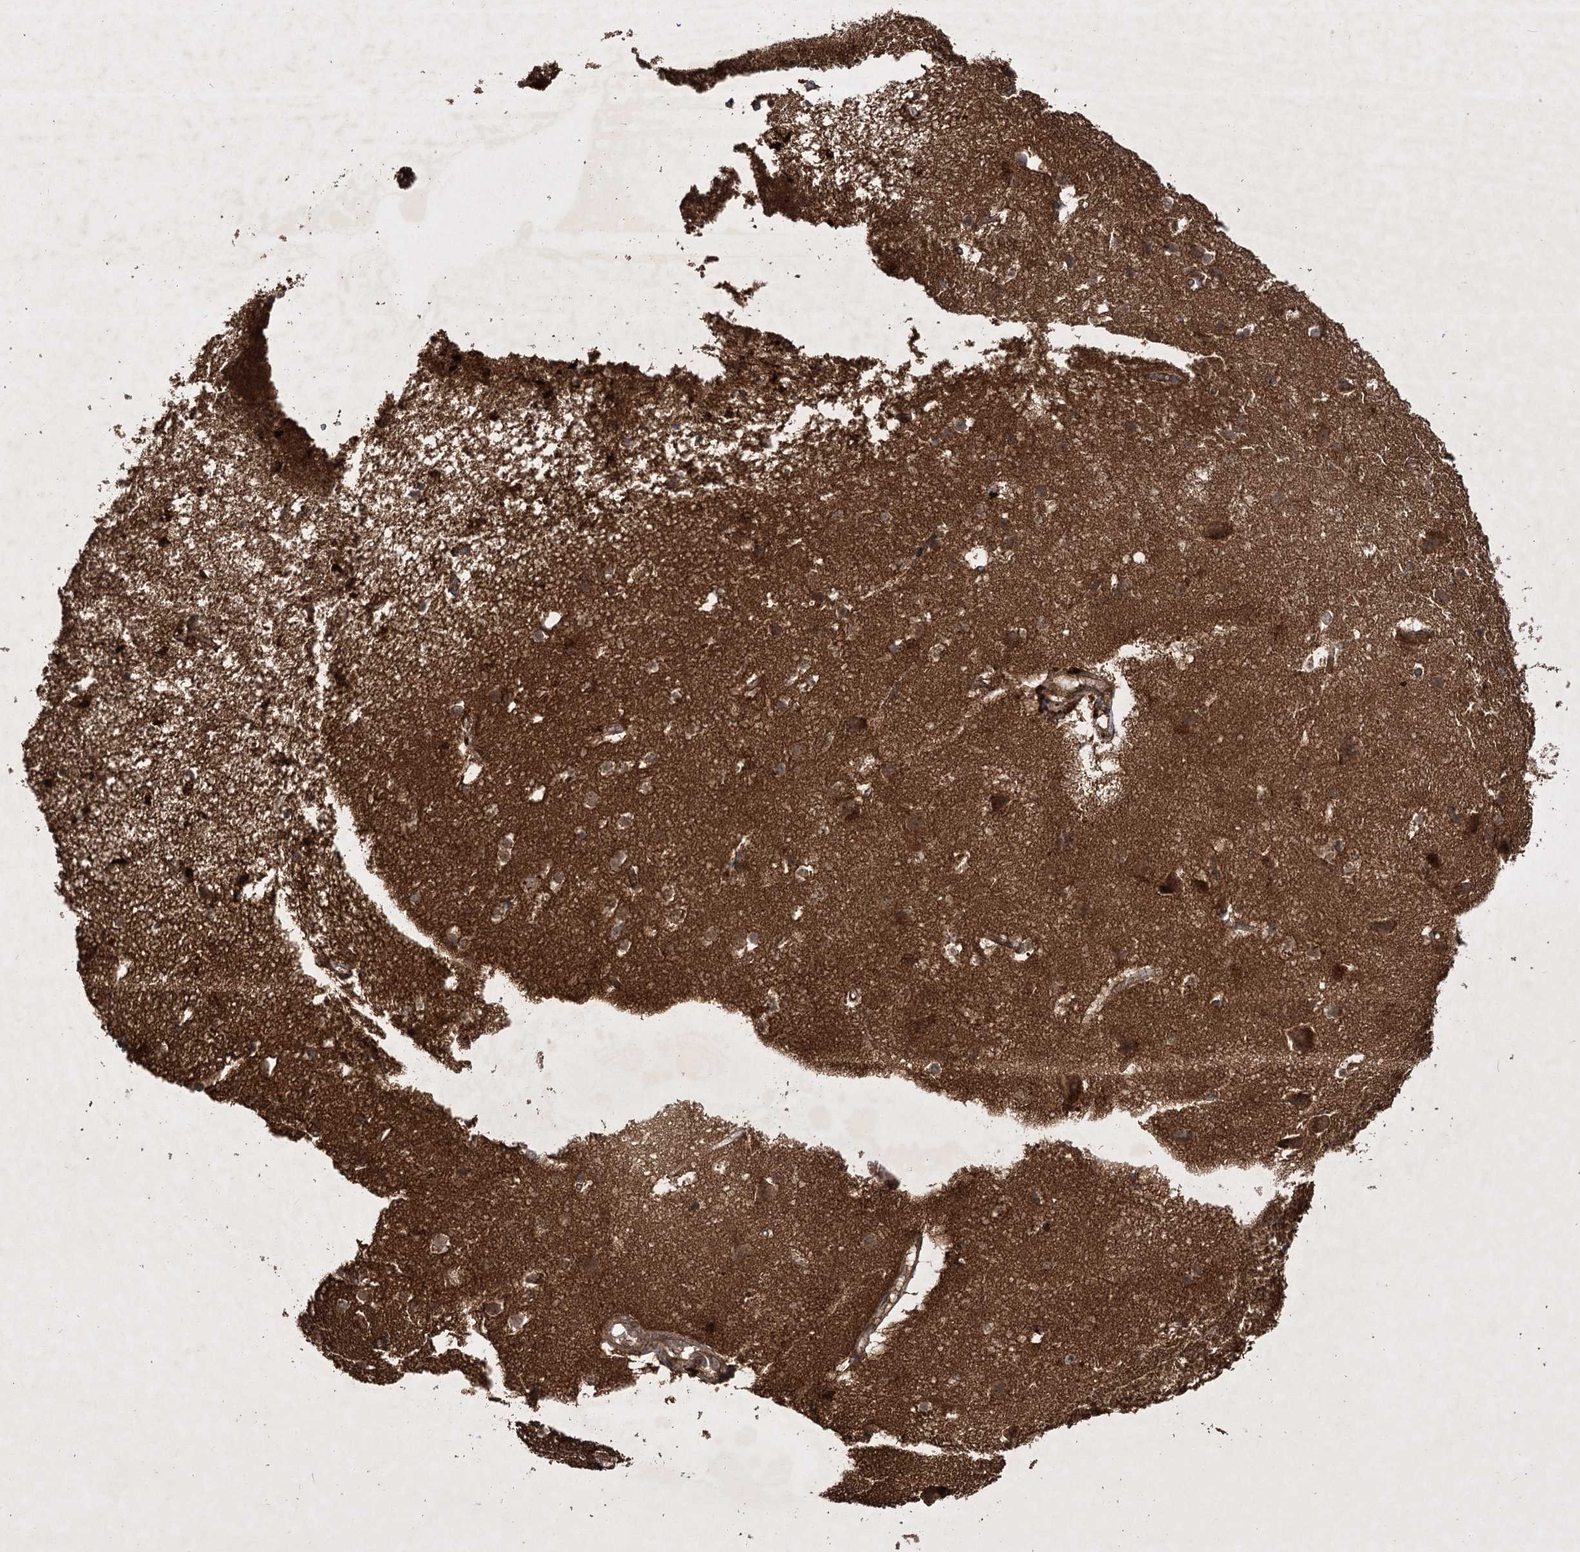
{"staining": {"intensity": "moderate", "quantity": ">75%", "location": "cytoplasmic/membranous"}, "tissue": "cerebral cortex", "cell_type": "Endothelial cells", "image_type": "normal", "snomed": [{"axis": "morphology", "description": "Normal tissue, NOS"}, {"axis": "topography", "description": "Cerebral cortex"}], "caption": "Moderate cytoplasmic/membranous positivity for a protein is present in about >75% of endothelial cells of benign cerebral cortex using IHC.", "gene": "DNAJC13", "patient": {"sex": "male", "age": 54}}